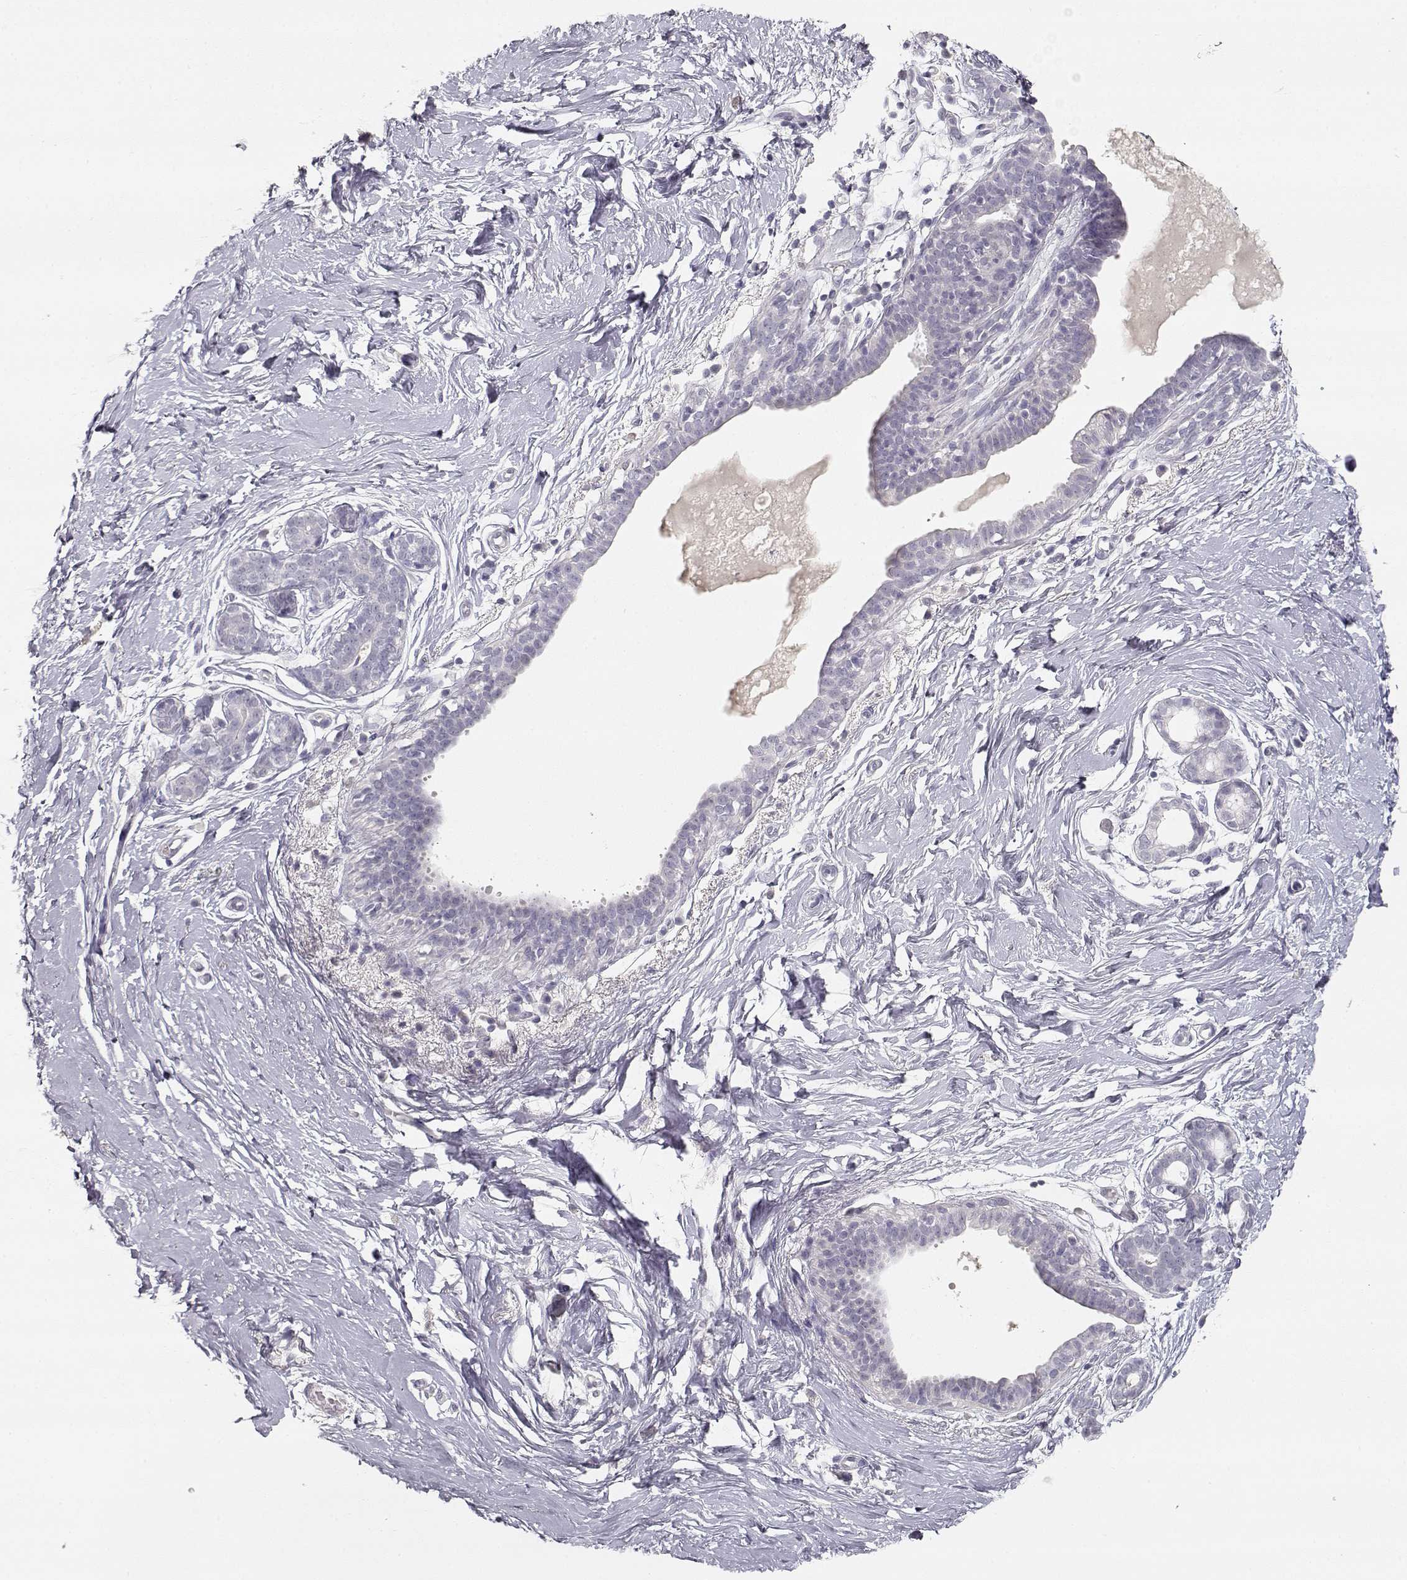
{"staining": {"intensity": "negative", "quantity": "none", "location": "none"}, "tissue": "breast", "cell_type": "Adipocytes", "image_type": "normal", "snomed": [{"axis": "morphology", "description": "Normal tissue, NOS"}, {"axis": "topography", "description": "Breast"}], "caption": "This is a image of IHC staining of benign breast, which shows no staining in adipocytes.", "gene": "TKTL1", "patient": {"sex": "female", "age": 37}}